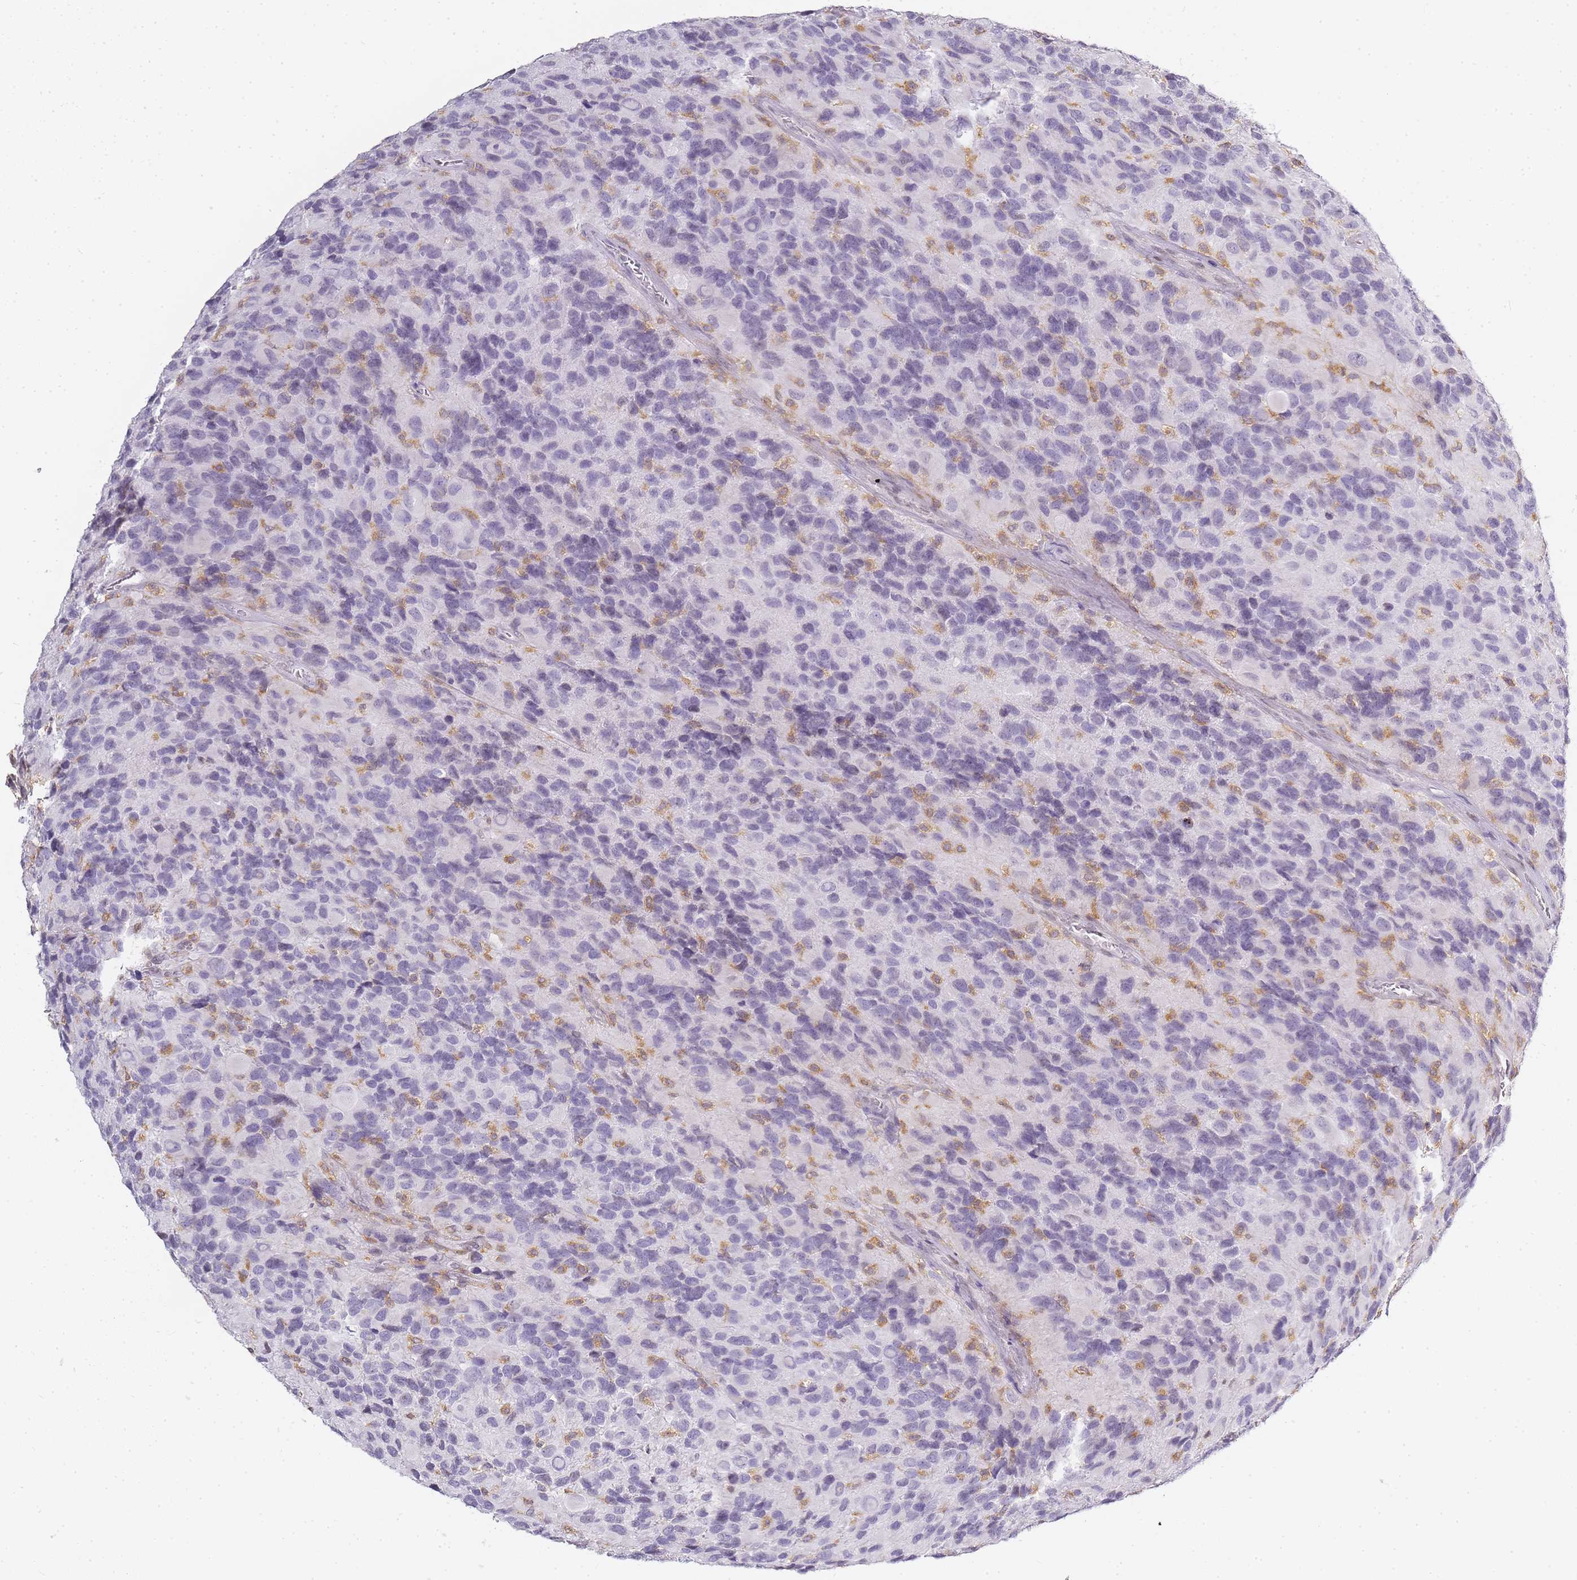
{"staining": {"intensity": "negative", "quantity": "none", "location": "none"}, "tissue": "glioma", "cell_type": "Tumor cells", "image_type": "cancer", "snomed": [{"axis": "morphology", "description": "Glioma, malignant, High grade"}, {"axis": "topography", "description": "Brain"}], "caption": "Glioma was stained to show a protein in brown. There is no significant positivity in tumor cells.", "gene": "JAKMIP1", "patient": {"sex": "male", "age": 77}}